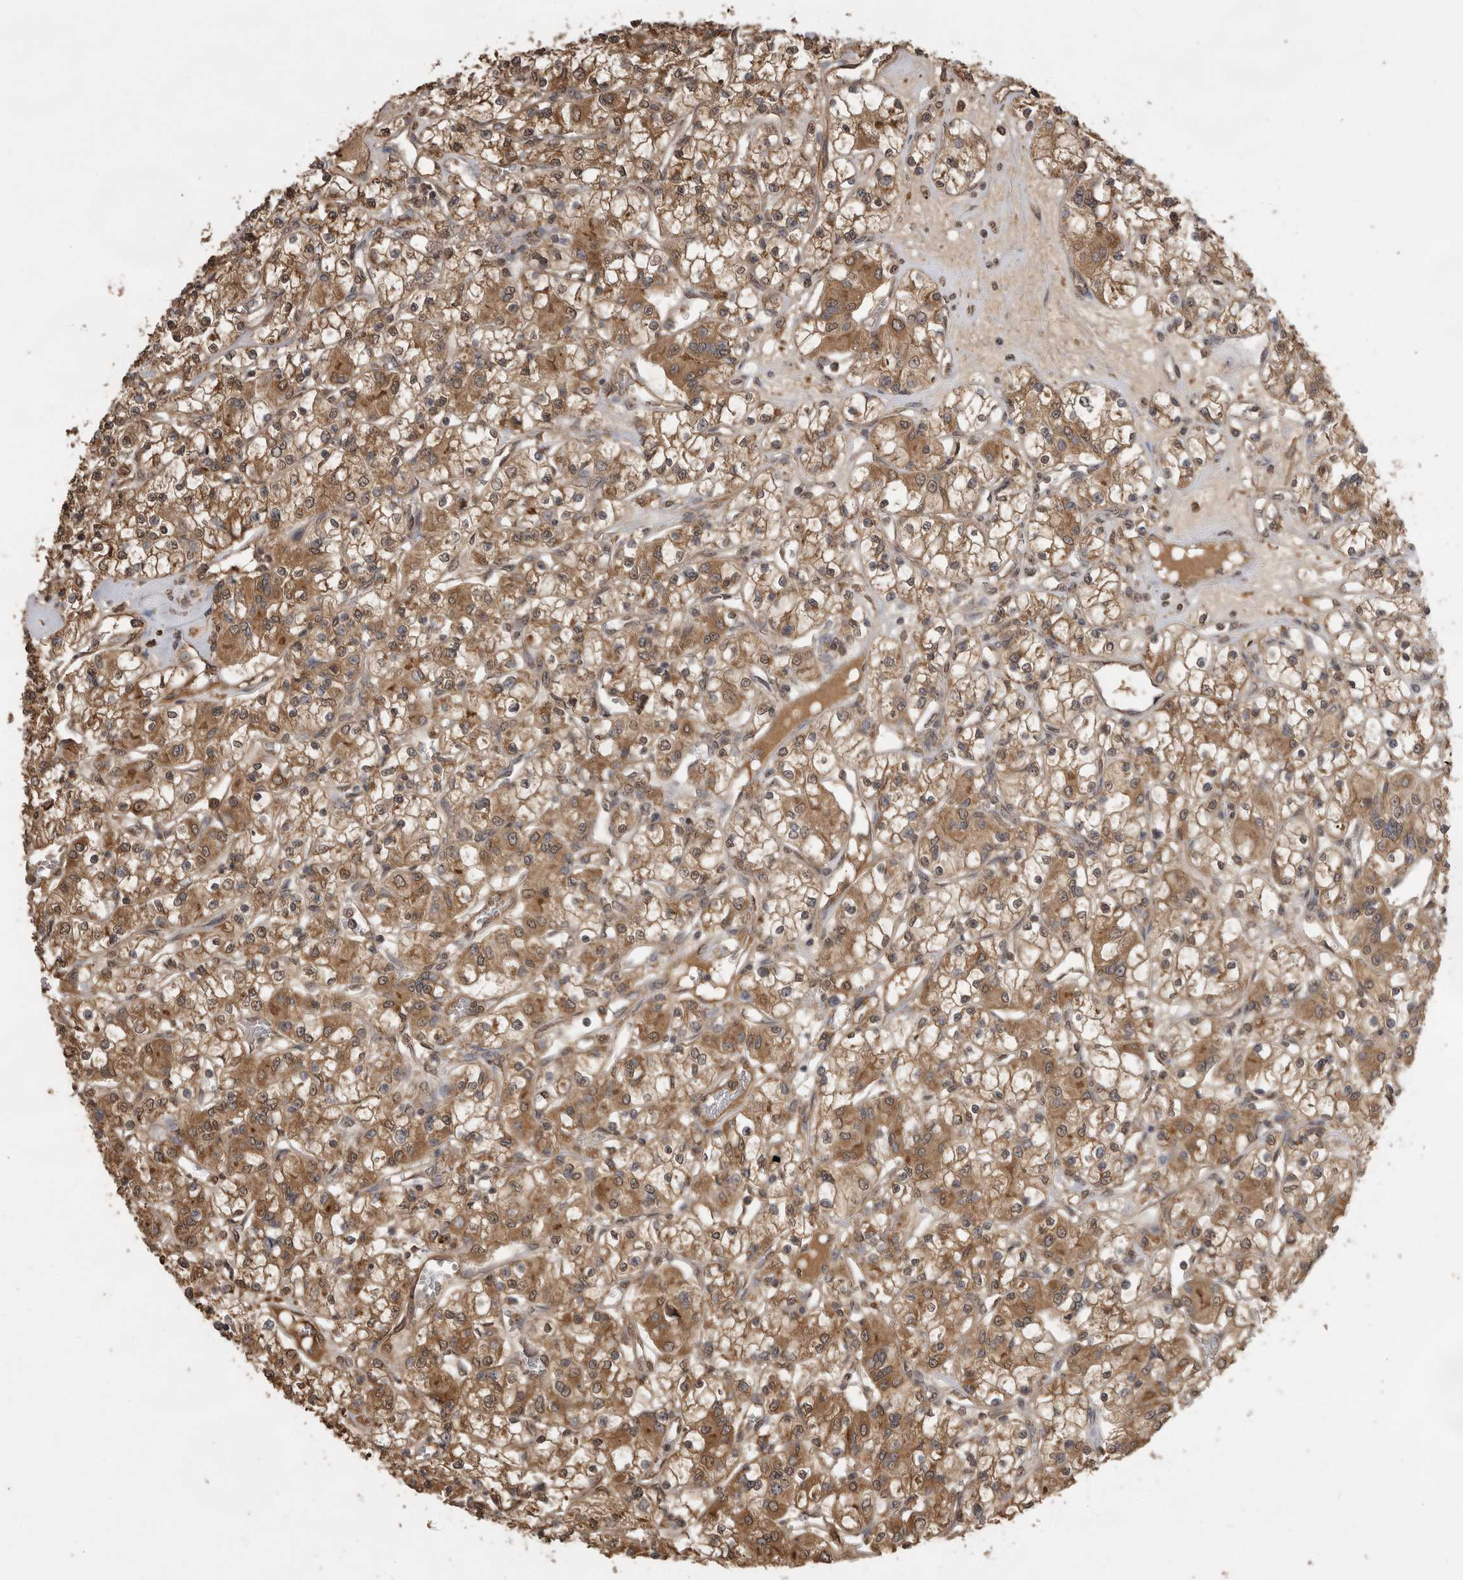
{"staining": {"intensity": "moderate", "quantity": ">75%", "location": "cytoplasmic/membranous"}, "tissue": "renal cancer", "cell_type": "Tumor cells", "image_type": "cancer", "snomed": [{"axis": "morphology", "description": "Adenocarcinoma, NOS"}, {"axis": "topography", "description": "Kidney"}], "caption": "Renal adenocarcinoma stained with IHC exhibits moderate cytoplasmic/membranous expression in approximately >75% of tumor cells.", "gene": "JAG2", "patient": {"sex": "female", "age": 59}}